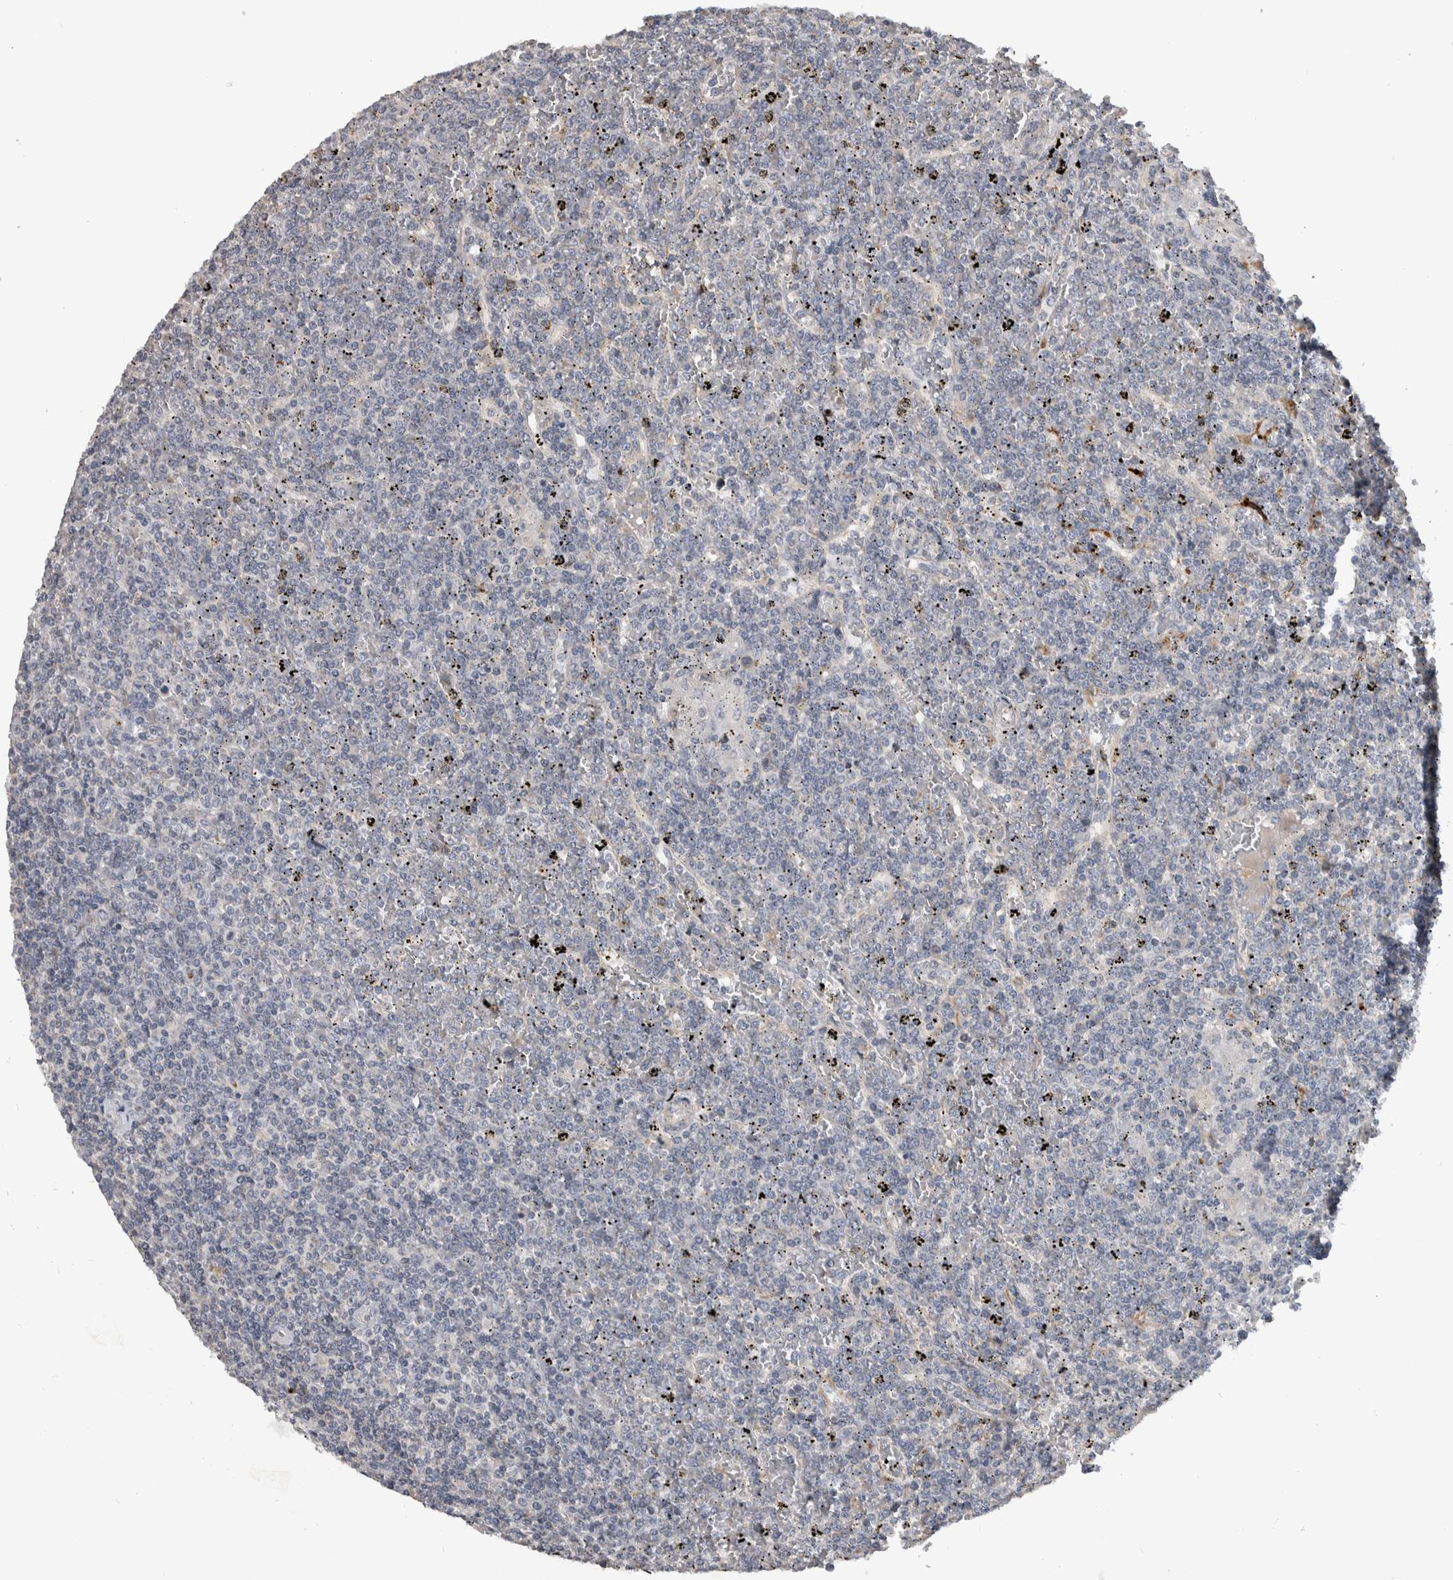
{"staining": {"intensity": "negative", "quantity": "none", "location": "none"}, "tissue": "lymphoma", "cell_type": "Tumor cells", "image_type": "cancer", "snomed": [{"axis": "morphology", "description": "Malignant lymphoma, non-Hodgkin's type, Low grade"}, {"axis": "topography", "description": "Spleen"}], "caption": "High magnification brightfield microscopy of low-grade malignant lymphoma, non-Hodgkin's type stained with DAB (3,3'-diaminobenzidine) (brown) and counterstained with hematoxylin (blue): tumor cells show no significant expression.", "gene": "FAM83G", "patient": {"sex": "female", "age": 19}}